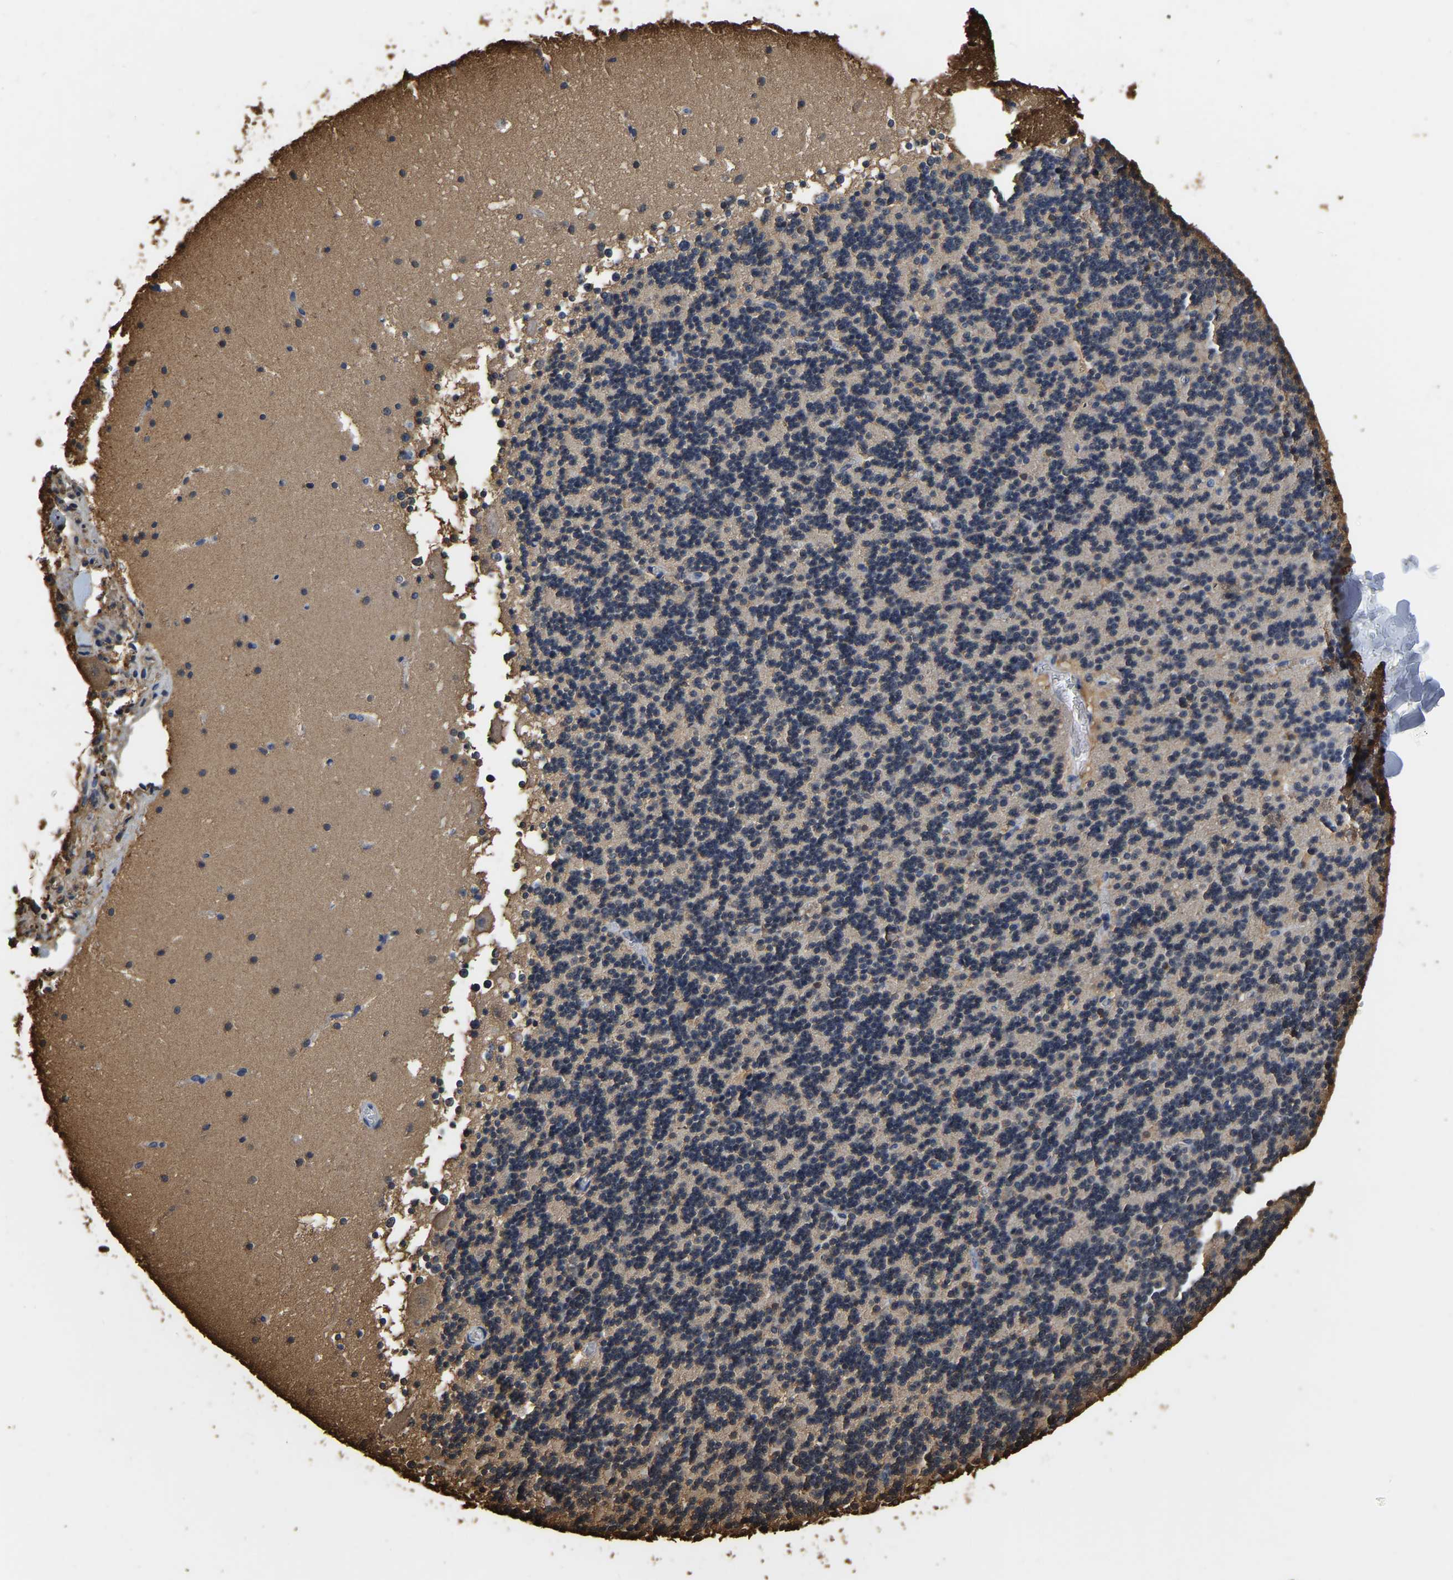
{"staining": {"intensity": "negative", "quantity": "none", "location": "none"}, "tissue": "cerebellum", "cell_type": "Cells in granular layer", "image_type": "normal", "snomed": [{"axis": "morphology", "description": "Normal tissue, NOS"}, {"axis": "topography", "description": "Cerebellum"}], "caption": "Cells in granular layer are negative for protein expression in unremarkable human cerebellum. Brightfield microscopy of immunohistochemistry (IHC) stained with DAB (brown) and hematoxylin (blue), captured at high magnification.", "gene": "LDHB", "patient": {"sex": "male", "age": 45}}